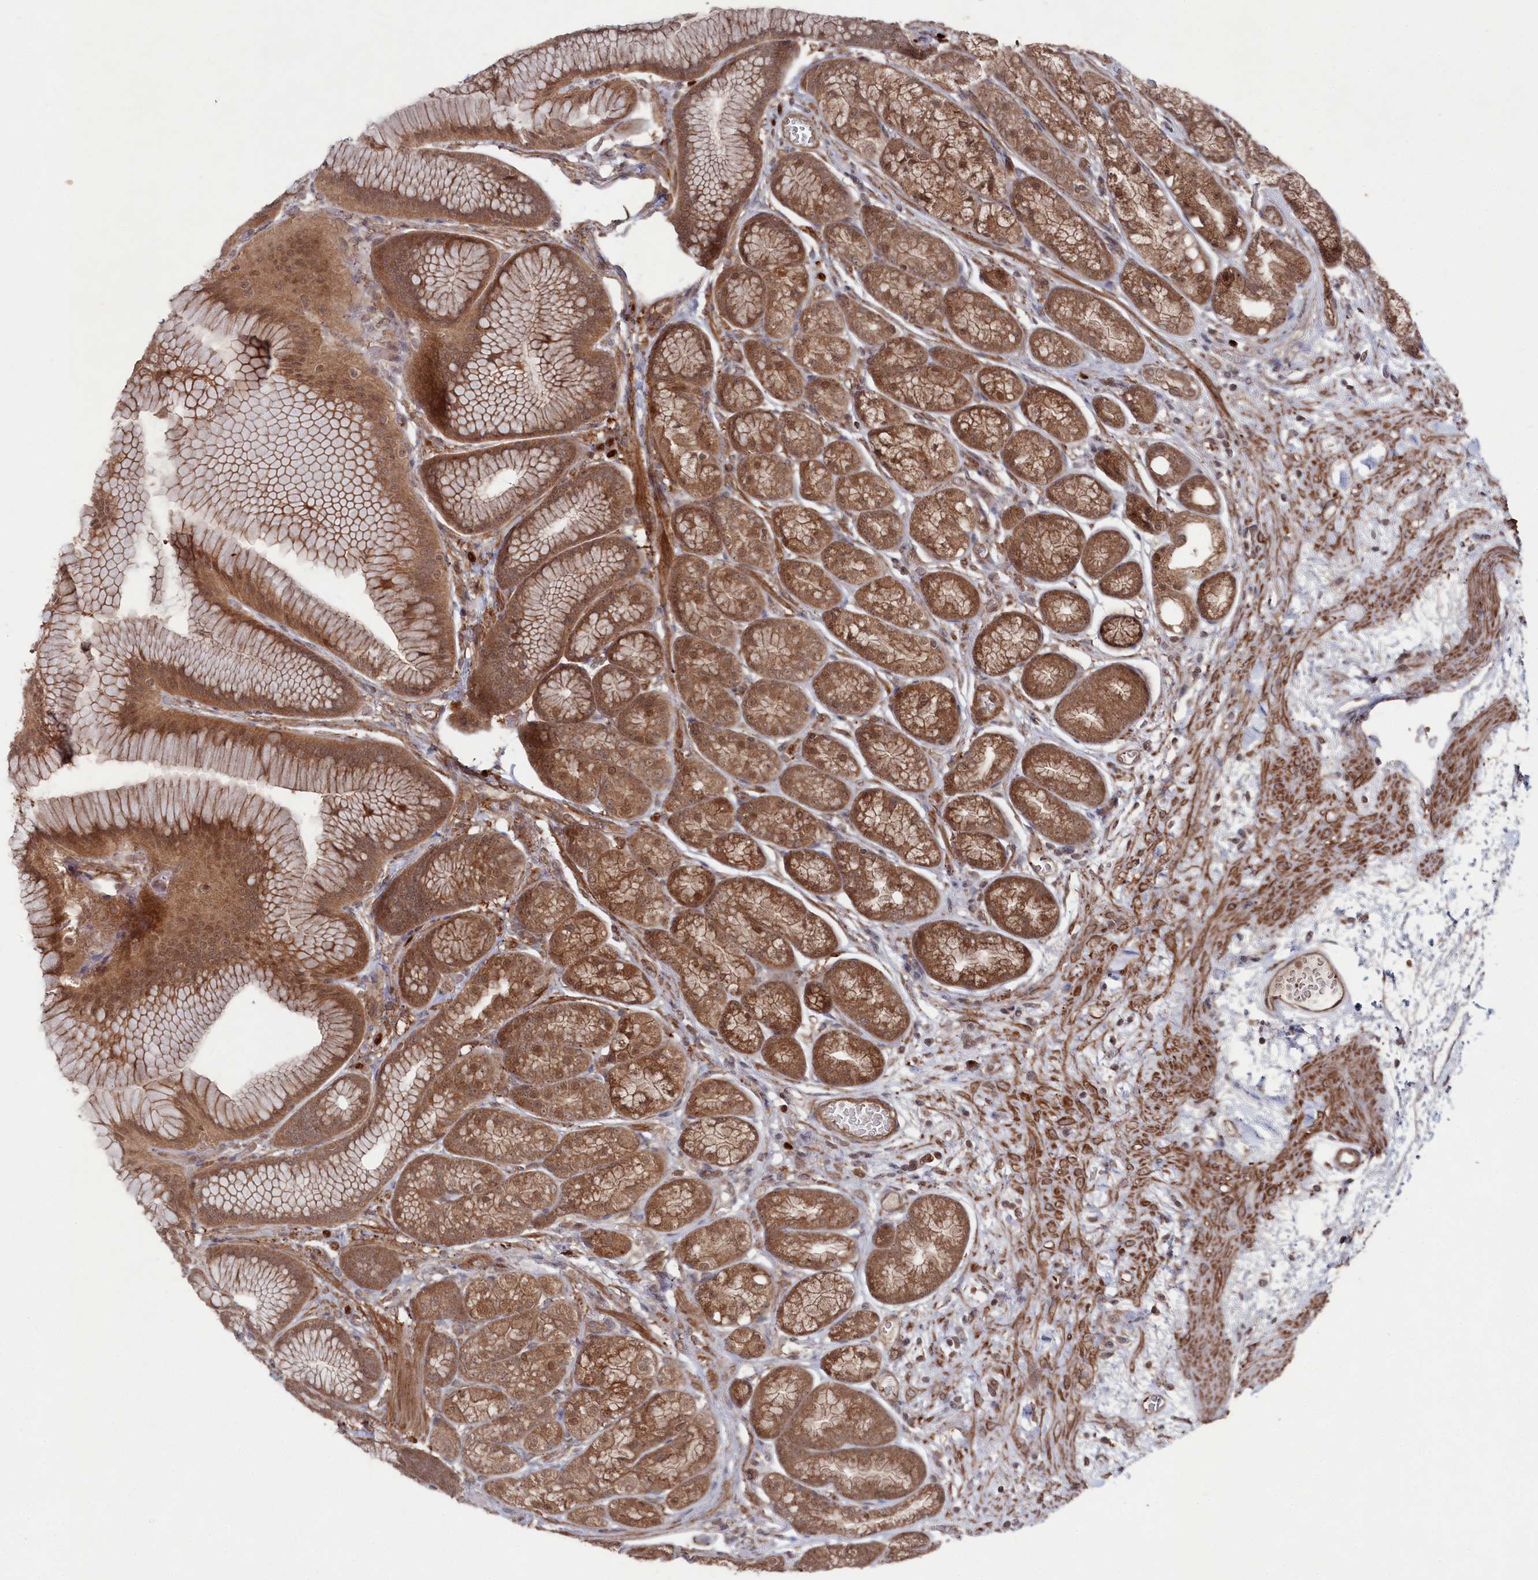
{"staining": {"intensity": "moderate", "quantity": ">75%", "location": "cytoplasmic/membranous,nuclear"}, "tissue": "stomach", "cell_type": "Glandular cells", "image_type": "normal", "snomed": [{"axis": "morphology", "description": "Normal tissue, NOS"}, {"axis": "morphology", "description": "Adenocarcinoma, NOS"}, {"axis": "morphology", "description": "Adenocarcinoma, High grade"}, {"axis": "topography", "description": "Stomach, upper"}, {"axis": "topography", "description": "Stomach"}], "caption": "Immunohistochemistry image of normal stomach: stomach stained using IHC shows medium levels of moderate protein expression localized specifically in the cytoplasmic/membranous,nuclear of glandular cells, appearing as a cytoplasmic/membranous,nuclear brown color.", "gene": "BORCS7", "patient": {"sex": "female", "age": 65}}